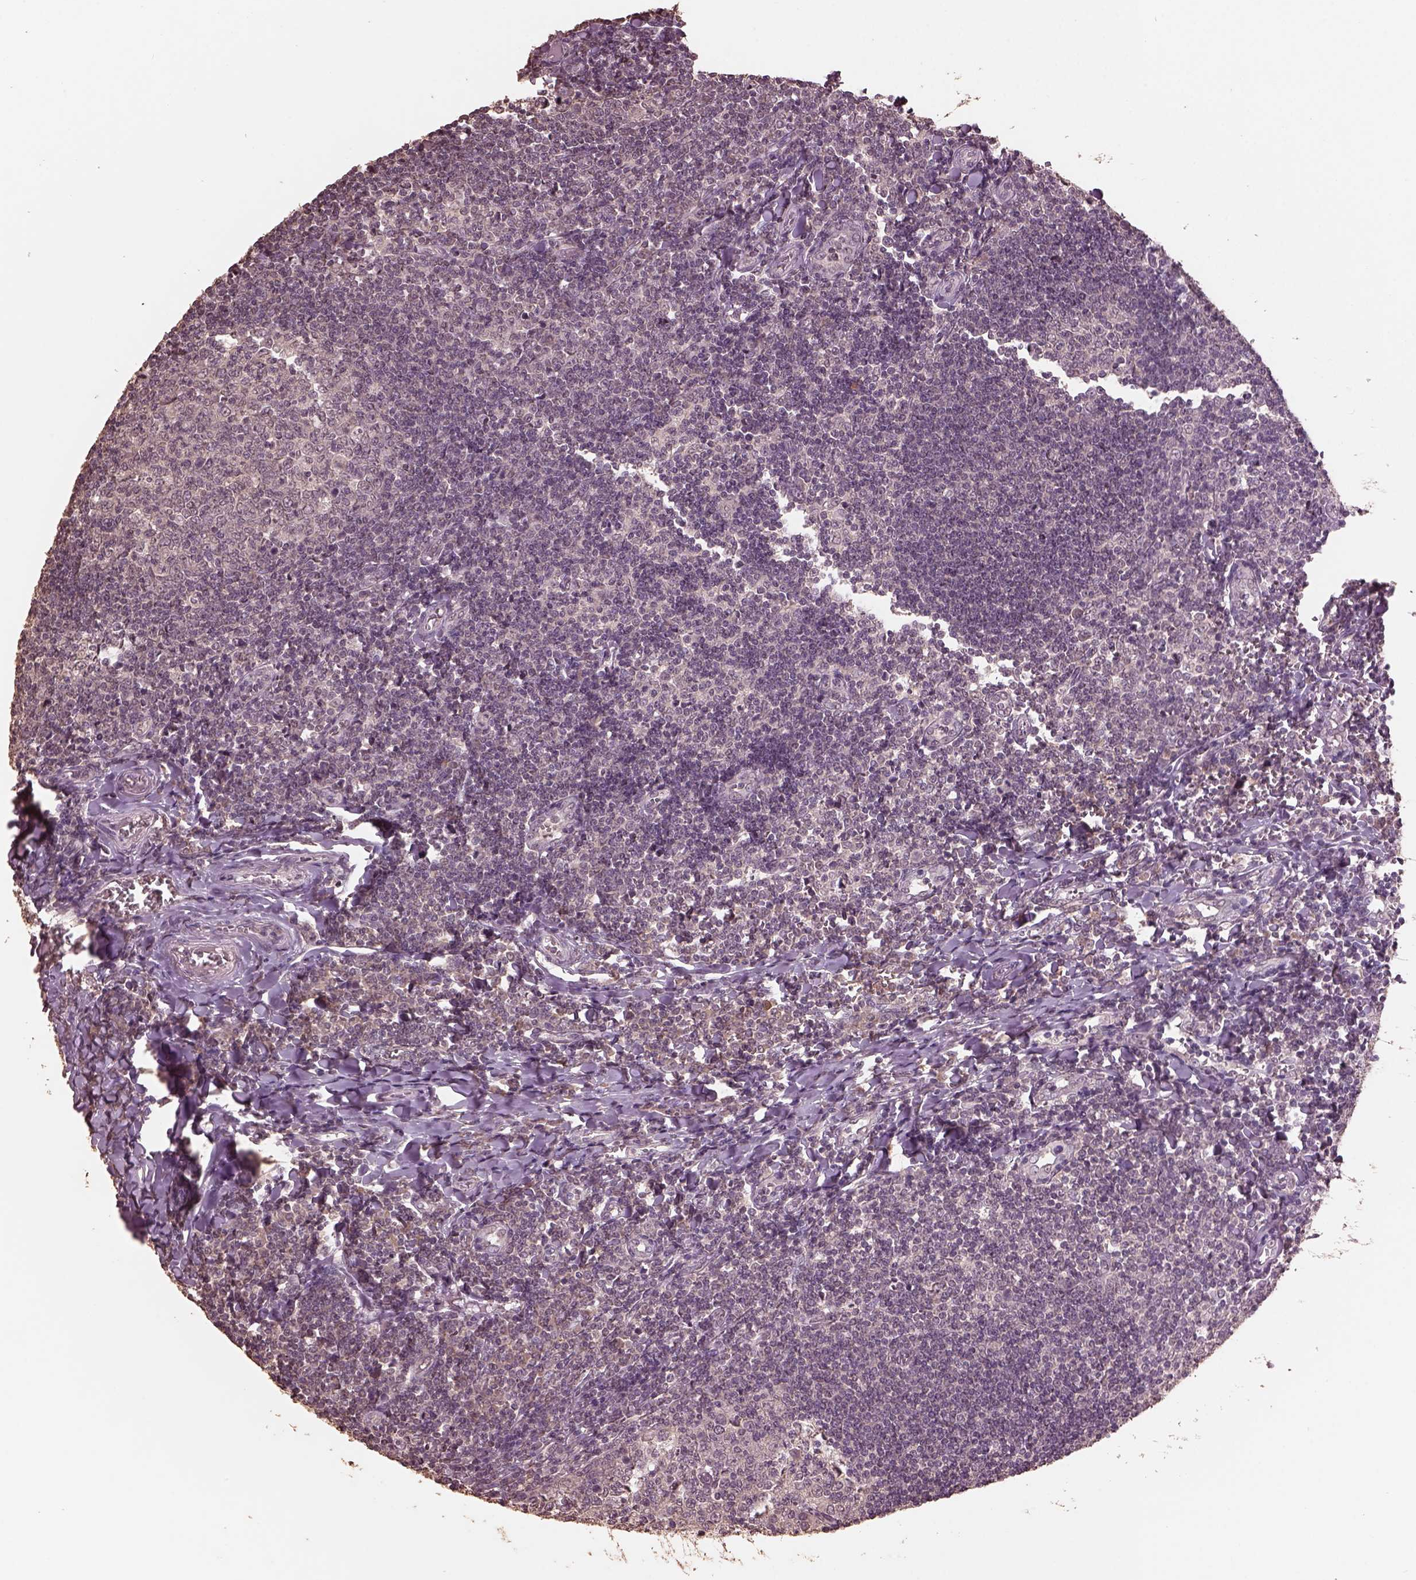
{"staining": {"intensity": "negative", "quantity": "none", "location": "none"}, "tissue": "tonsil", "cell_type": "Germinal center cells", "image_type": "normal", "snomed": [{"axis": "morphology", "description": "Normal tissue, NOS"}, {"axis": "topography", "description": "Tonsil"}], "caption": "Immunohistochemical staining of normal tonsil exhibits no significant expression in germinal center cells.", "gene": "CPT1C", "patient": {"sex": "female", "age": 12}}